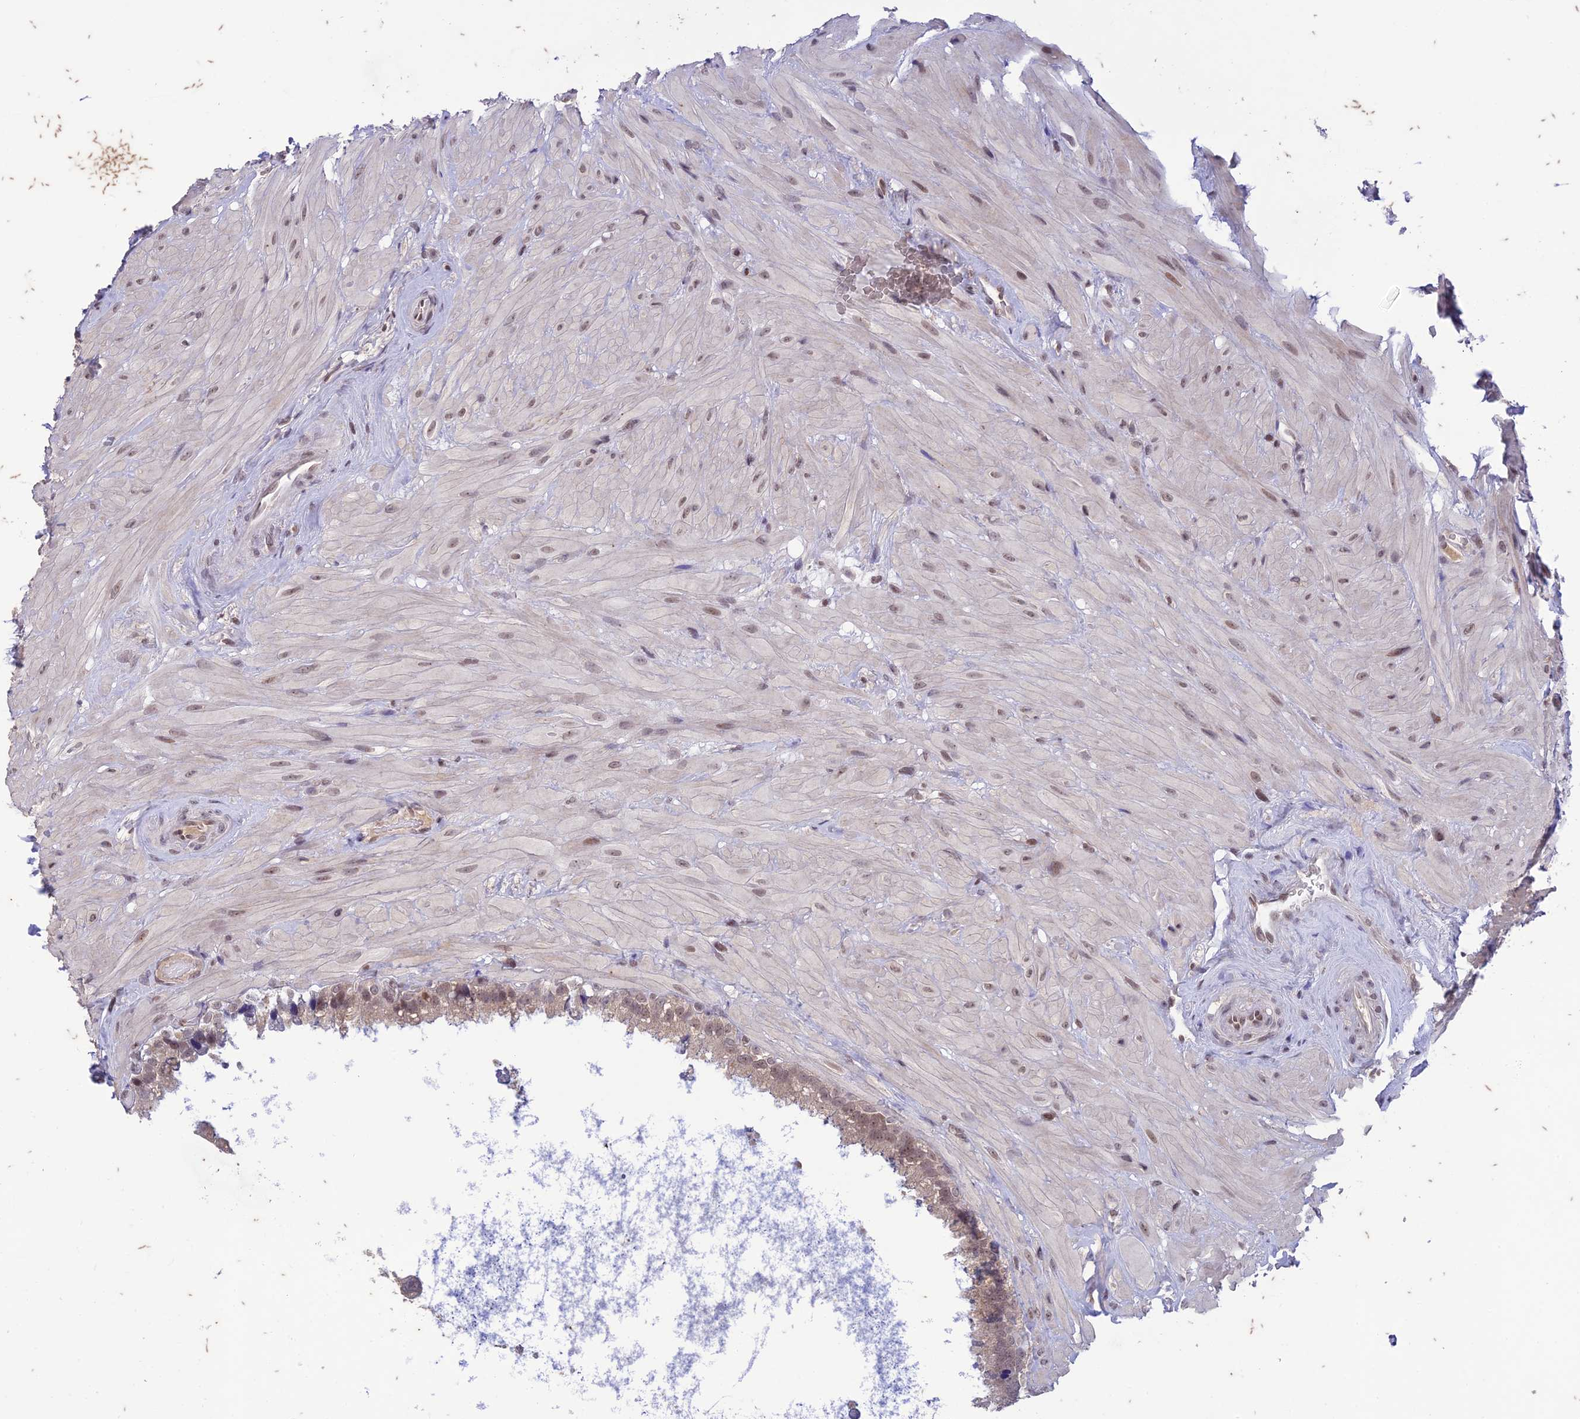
{"staining": {"intensity": "weak", "quantity": "25%-75%", "location": "nuclear"}, "tissue": "seminal vesicle", "cell_type": "Glandular cells", "image_type": "normal", "snomed": [{"axis": "morphology", "description": "Normal tissue, NOS"}, {"axis": "topography", "description": "Seminal veicle"}, {"axis": "topography", "description": "Peripheral nerve tissue"}], "caption": "This is a histology image of IHC staining of normal seminal vesicle, which shows weak positivity in the nuclear of glandular cells.", "gene": "POP4", "patient": {"sex": "male", "age": 67}}